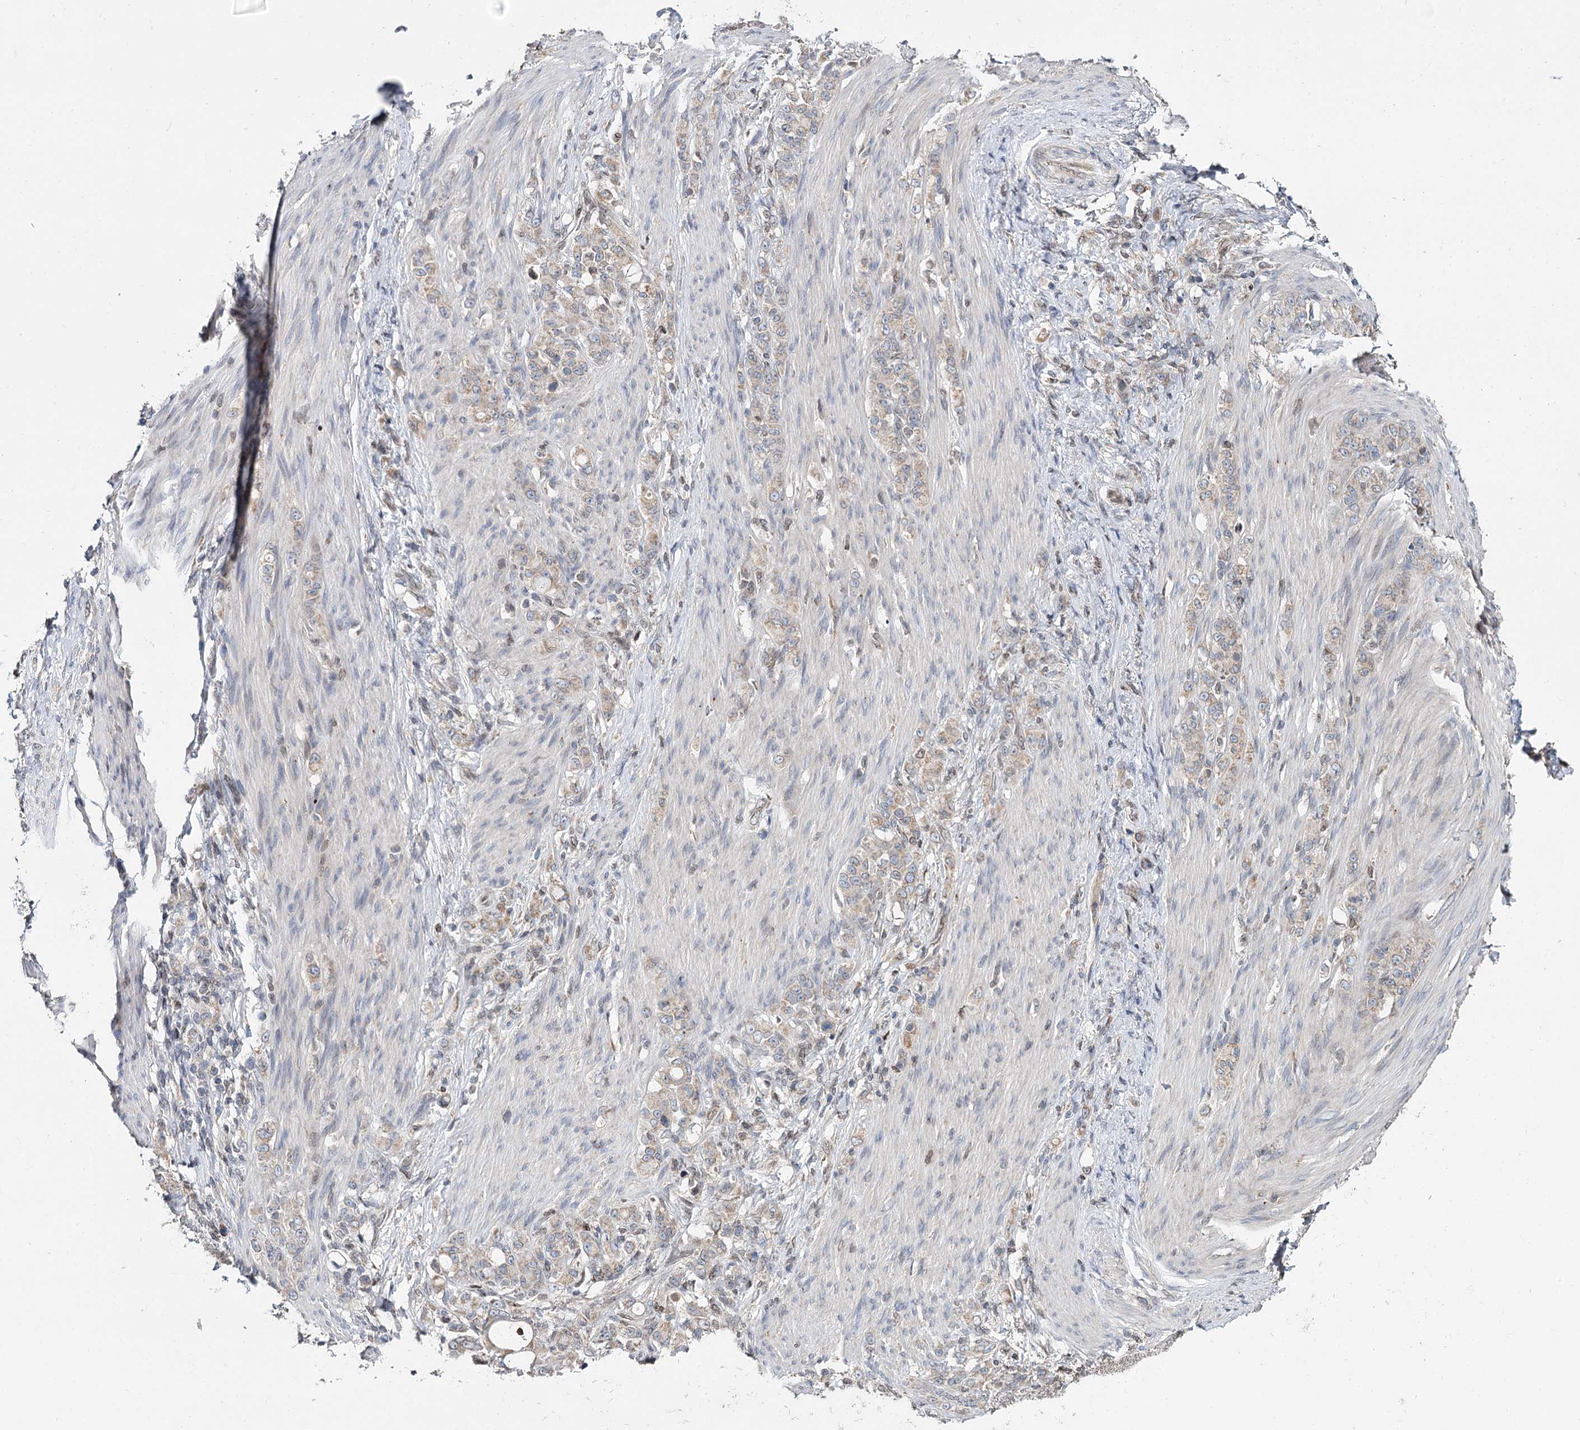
{"staining": {"intensity": "weak", "quantity": "25%-75%", "location": "cytoplasmic/membranous"}, "tissue": "stomach cancer", "cell_type": "Tumor cells", "image_type": "cancer", "snomed": [{"axis": "morphology", "description": "Adenocarcinoma, NOS"}, {"axis": "topography", "description": "Stomach"}], "caption": "Immunohistochemistry (IHC) of adenocarcinoma (stomach) displays low levels of weak cytoplasmic/membranous positivity in about 25%-75% of tumor cells. Immunohistochemistry (IHC) stains the protein of interest in brown and the nuclei are stained blue.", "gene": "CFAP46", "patient": {"sex": "female", "age": 79}}